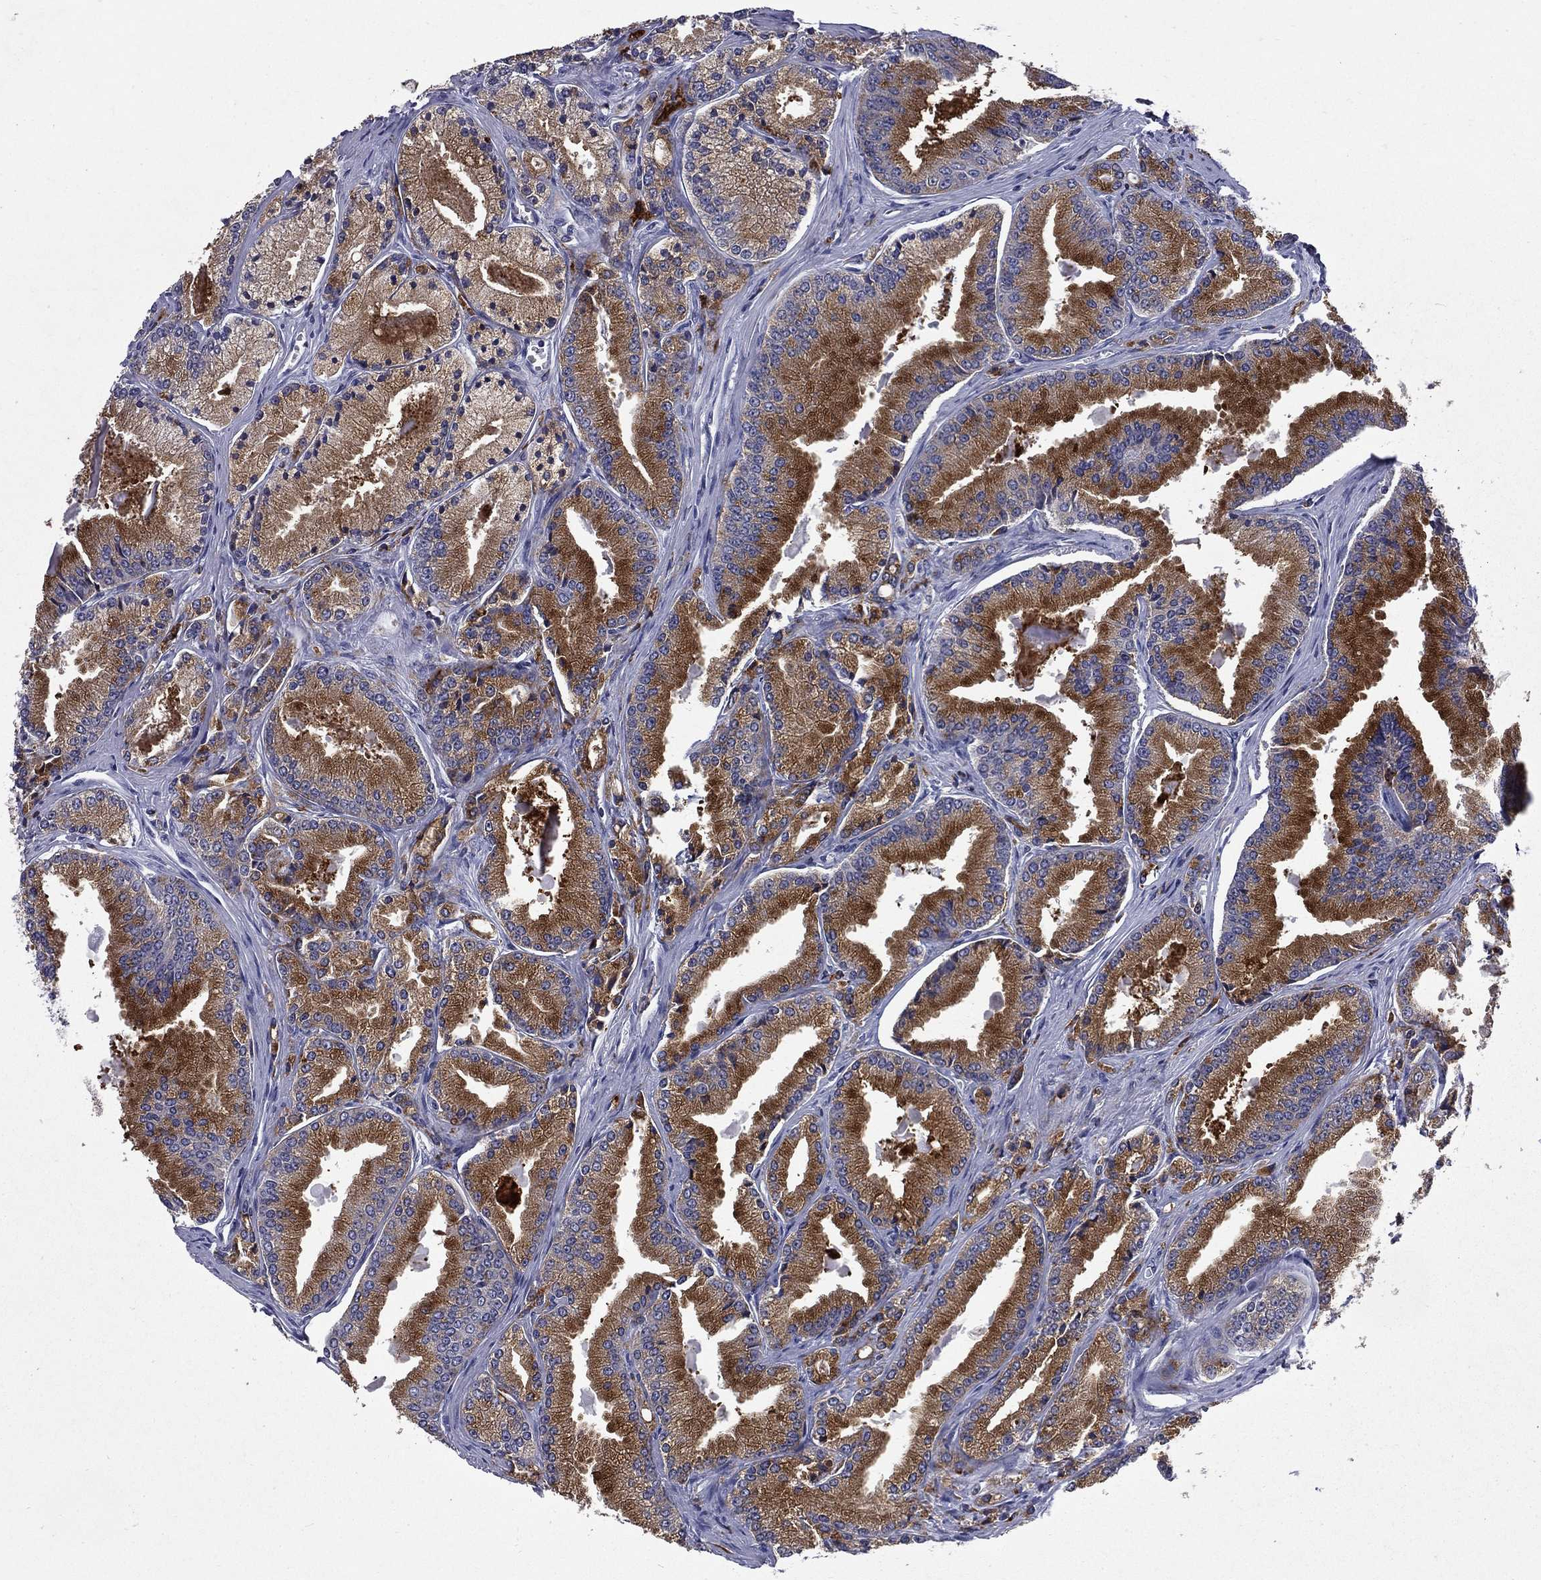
{"staining": {"intensity": "strong", "quantity": "25%-75%", "location": "cytoplasmic/membranous"}, "tissue": "prostate cancer", "cell_type": "Tumor cells", "image_type": "cancer", "snomed": [{"axis": "morphology", "description": "Adenocarcinoma, NOS"}, {"axis": "morphology", "description": "Adenocarcinoma, High grade"}, {"axis": "topography", "description": "Prostate"}], "caption": "Approximately 25%-75% of tumor cells in prostate adenocarcinoma exhibit strong cytoplasmic/membranous protein staining as visualized by brown immunohistochemical staining.", "gene": "MADCAM1", "patient": {"sex": "male", "age": 70}}